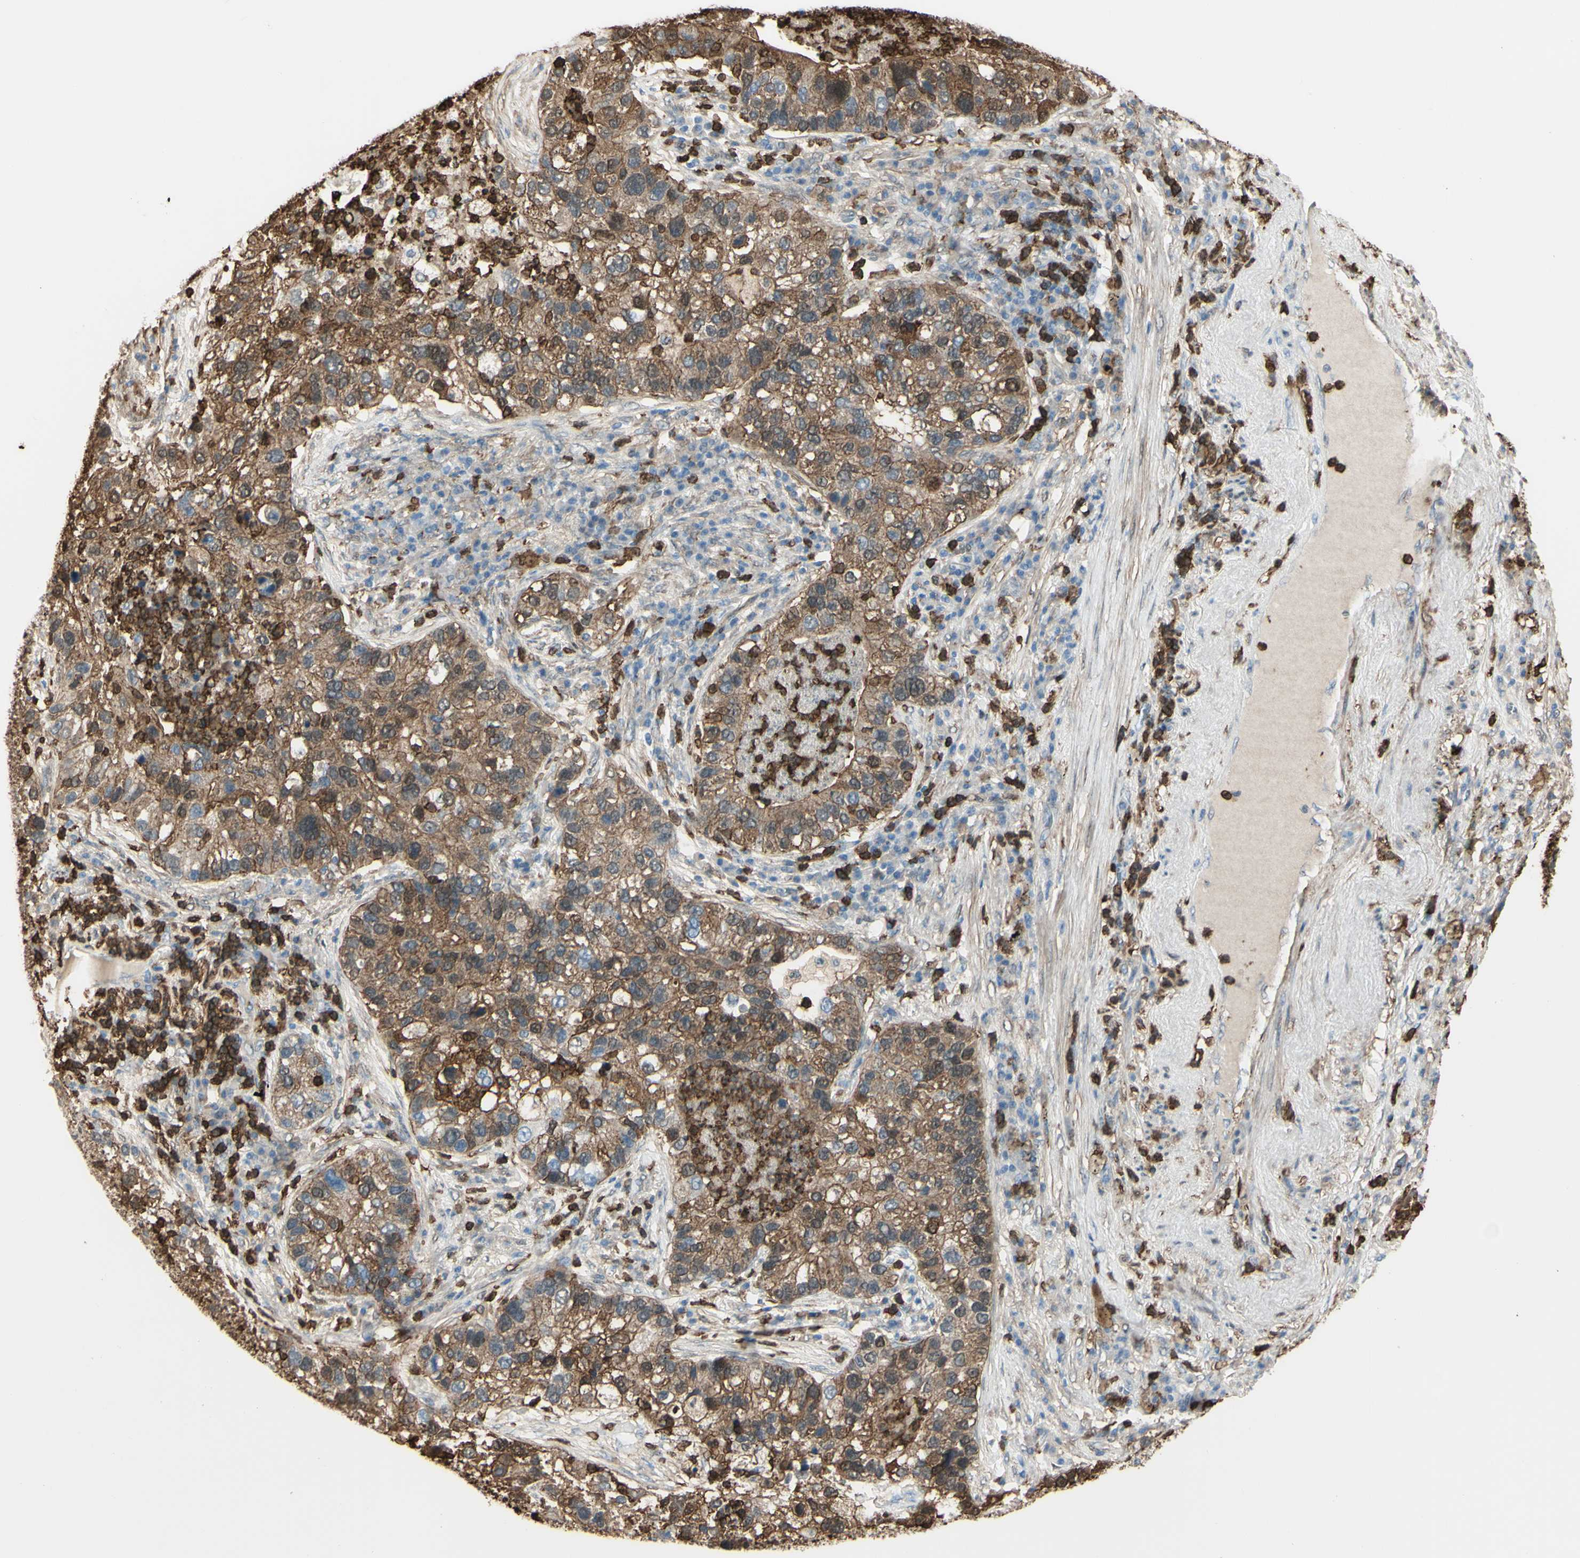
{"staining": {"intensity": "moderate", "quantity": ">75%", "location": "cytoplasmic/membranous"}, "tissue": "lung cancer", "cell_type": "Tumor cells", "image_type": "cancer", "snomed": [{"axis": "morphology", "description": "Normal tissue, NOS"}, {"axis": "morphology", "description": "Adenocarcinoma, NOS"}, {"axis": "topography", "description": "Bronchus"}, {"axis": "topography", "description": "Lung"}], "caption": "Immunohistochemical staining of adenocarcinoma (lung) exhibits medium levels of moderate cytoplasmic/membranous staining in about >75% of tumor cells. Using DAB (3,3'-diaminobenzidine) (brown) and hematoxylin (blue) stains, captured at high magnification using brightfield microscopy.", "gene": "GSN", "patient": {"sex": "male", "age": 54}}